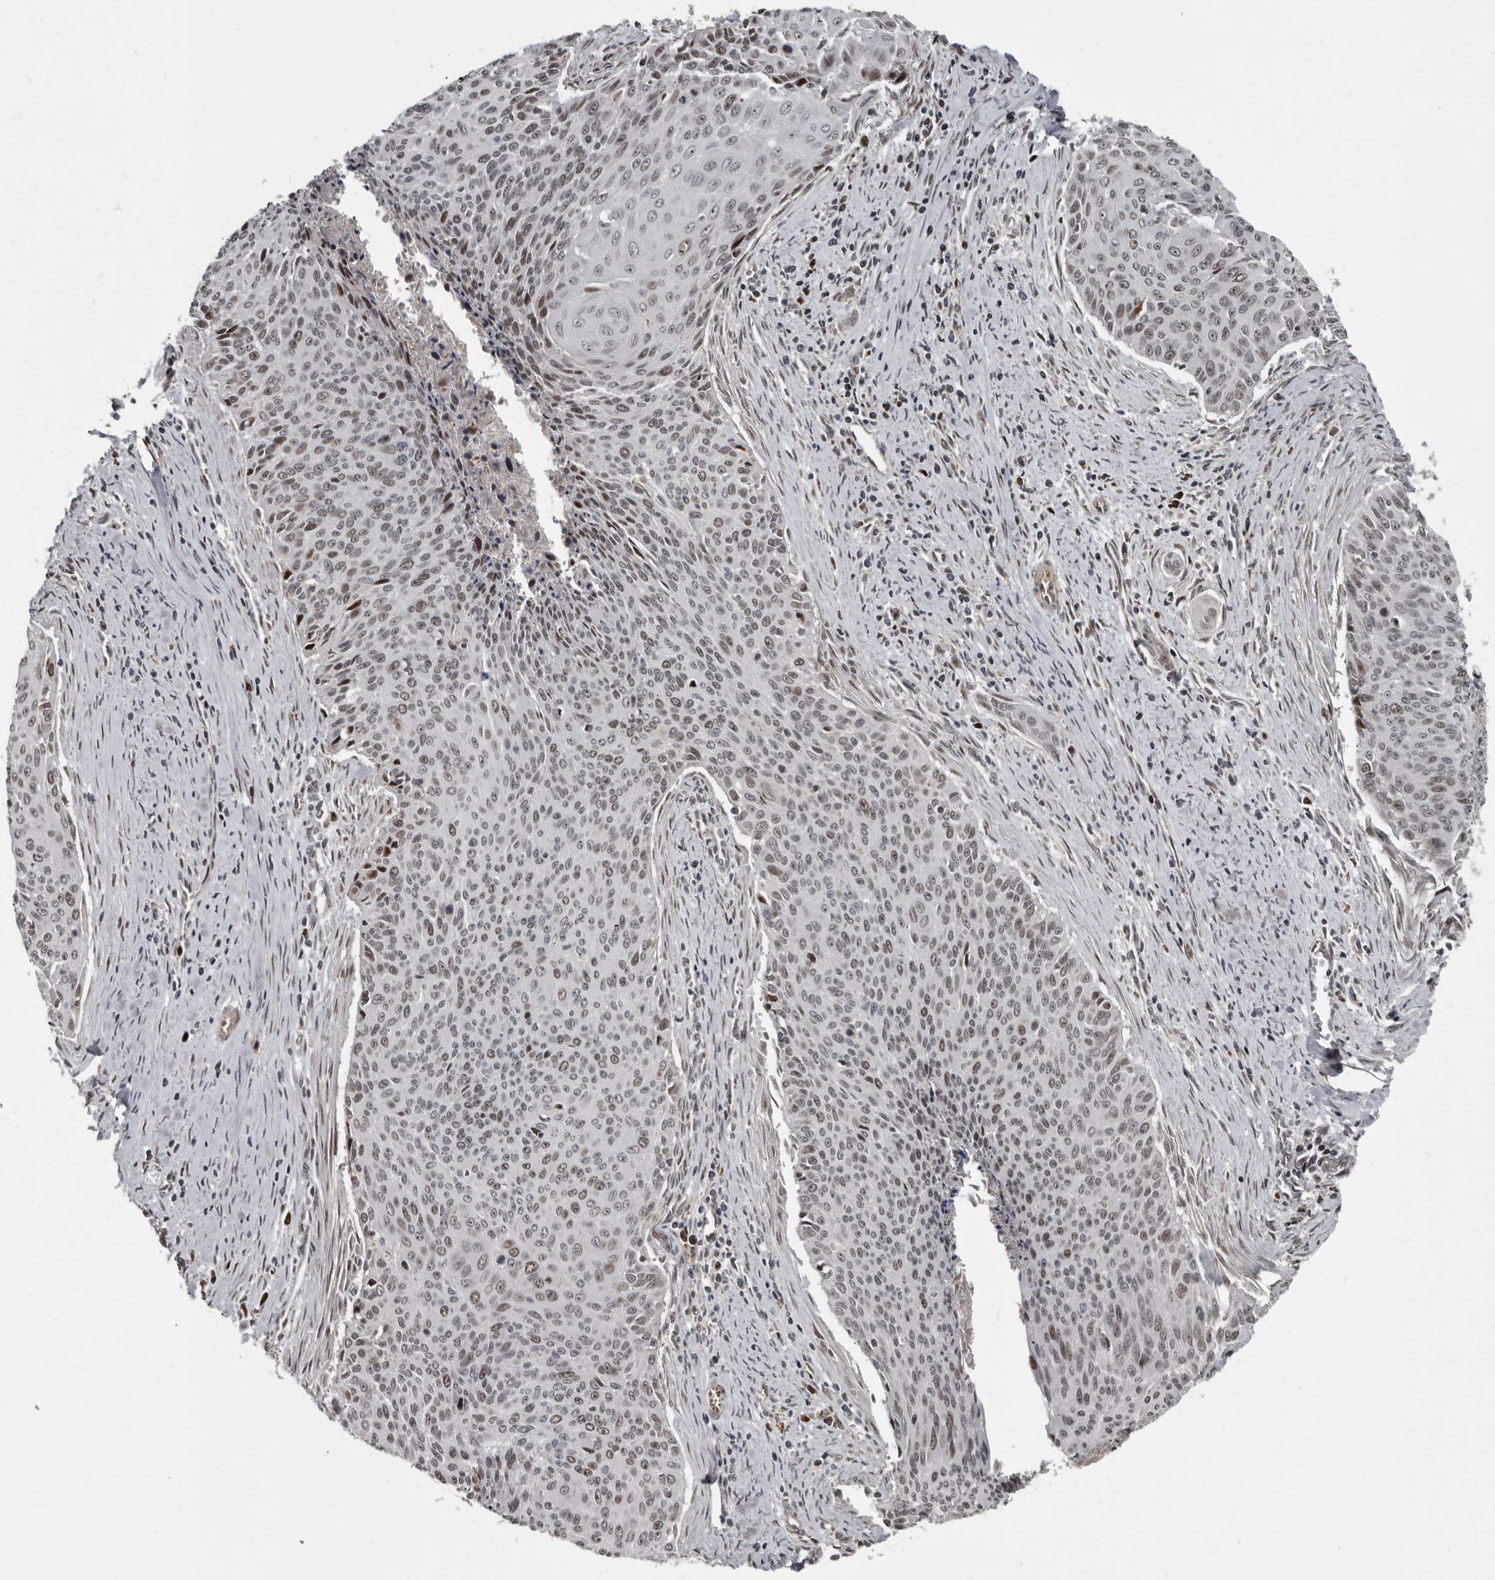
{"staining": {"intensity": "weak", "quantity": ">75%", "location": "nuclear"}, "tissue": "cervical cancer", "cell_type": "Tumor cells", "image_type": "cancer", "snomed": [{"axis": "morphology", "description": "Squamous cell carcinoma, NOS"}, {"axis": "topography", "description": "Cervix"}], "caption": "Approximately >75% of tumor cells in human cervical squamous cell carcinoma show weak nuclear protein positivity as visualized by brown immunohistochemical staining.", "gene": "CHD1L", "patient": {"sex": "female", "age": 55}}